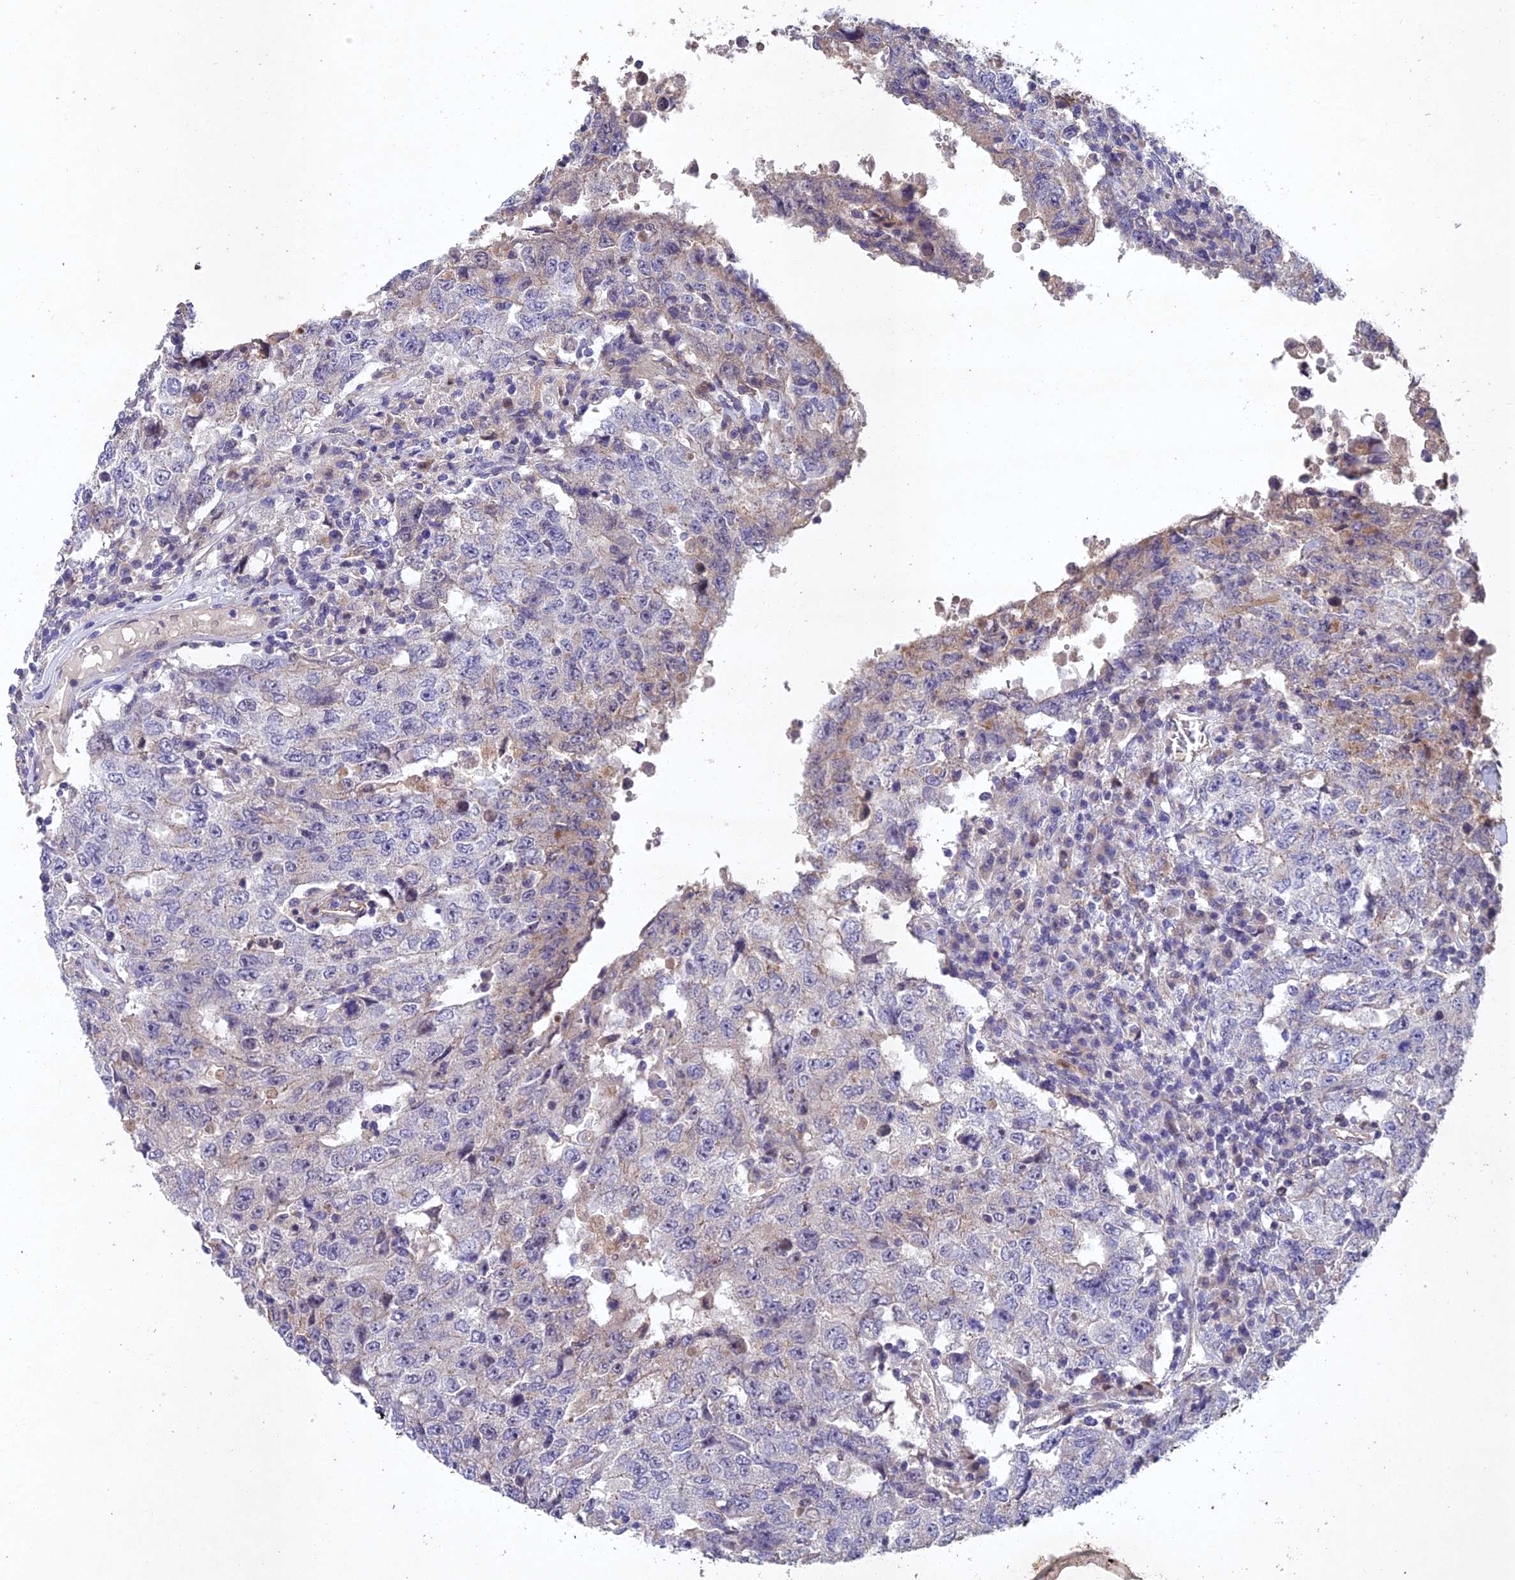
{"staining": {"intensity": "negative", "quantity": "none", "location": "none"}, "tissue": "testis cancer", "cell_type": "Tumor cells", "image_type": "cancer", "snomed": [{"axis": "morphology", "description": "Carcinoma, Embryonal, NOS"}, {"axis": "topography", "description": "Testis"}], "caption": "Image shows no protein expression in tumor cells of testis embryonal carcinoma tissue.", "gene": "NSMCE1", "patient": {"sex": "male", "age": 26}}